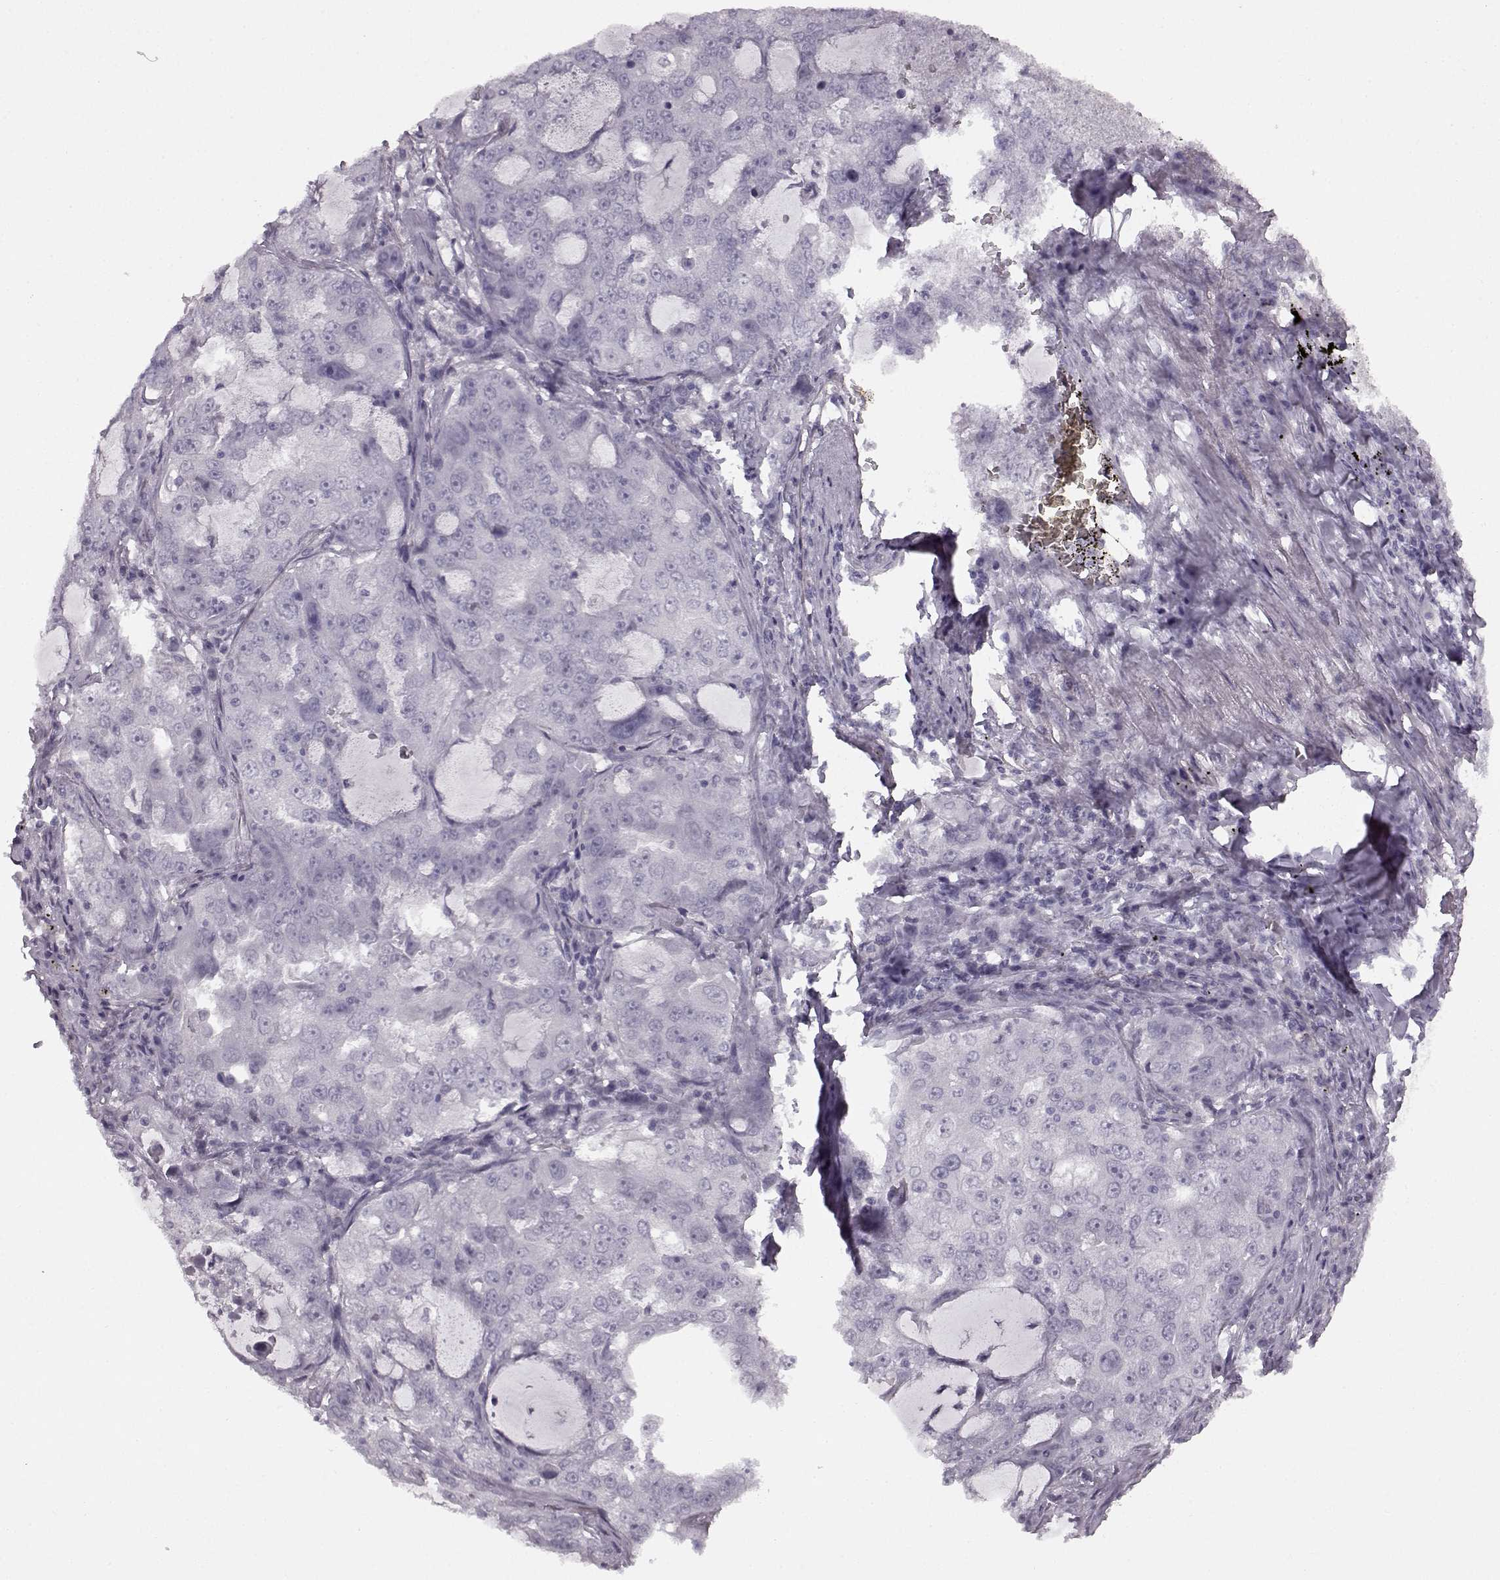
{"staining": {"intensity": "negative", "quantity": "none", "location": "none"}, "tissue": "lung cancer", "cell_type": "Tumor cells", "image_type": "cancer", "snomed": [{"axis": "morphology", "description": "Adenocarcinoma, NOS"}, {"axis": "topography", "description": "Lung"}], "caption": "Immunohistochemical staining of lung cancer (adenocarcinoma) reveals no significant positivity in tumor cells.", "gene": "SEMG2", "patient": {"sex": "female", "age": 61}}